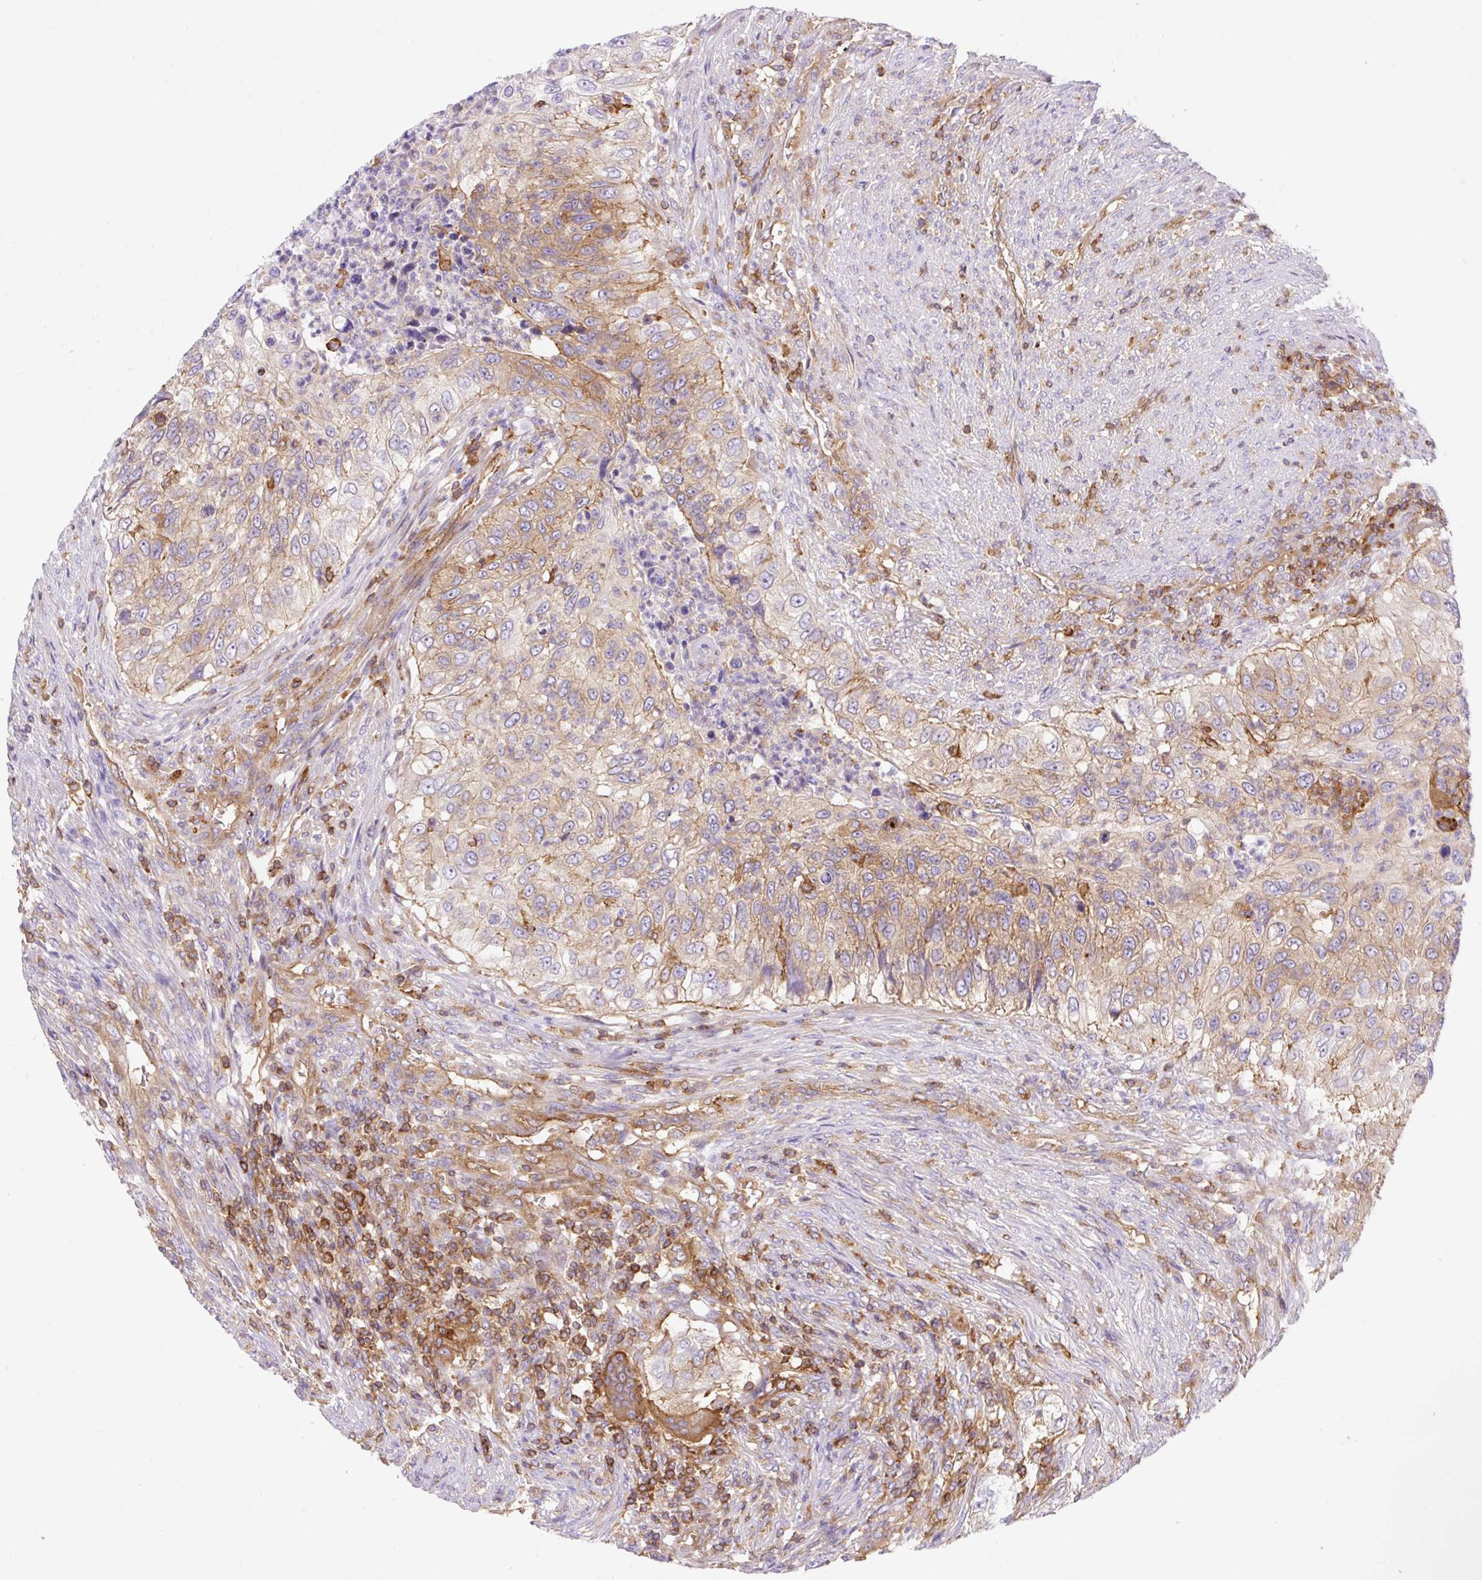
{"staining": {"intensity": "moderate", "quantity": "25%-75%", "location": "cytoplasmic/membranous"}, "tissue": "urothelial cancer", "cell_type": "Tumor cells", "image_type": "cancer", "snomed": [{"axis": "morphology", "description": "Urothelial carcinoma, High grade"}, {"axis": "topography", "description": "Urinary bladder"}], "caption": "There is medium levels of moderate cytoplasmic/membranous expression in tumor cells of urothelial cancer, as demonstrated by immunohistochemical staining (brown color).", "gene": "DNM2", "patient": {"sex": "female", "age": 60}}